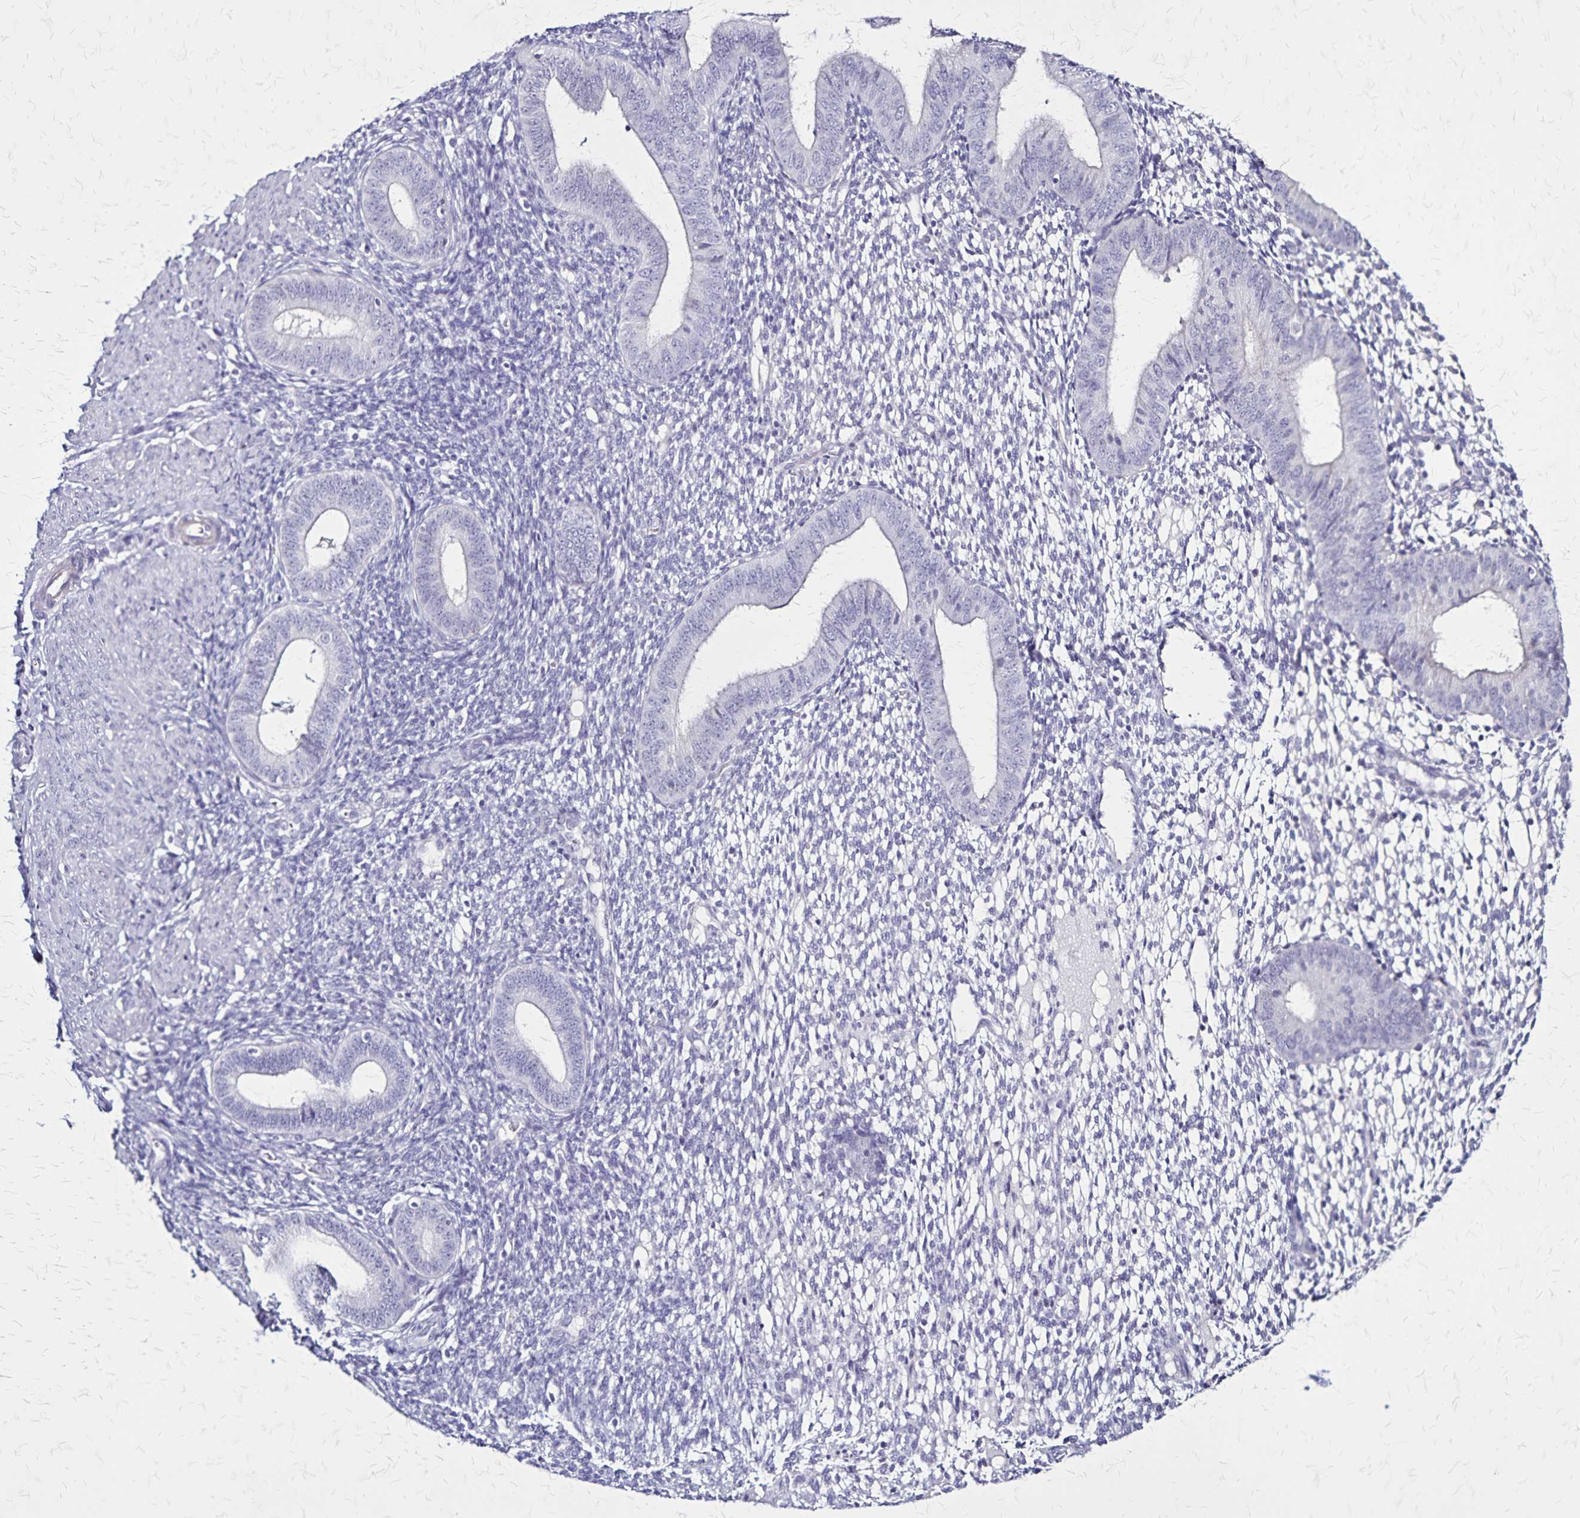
{"staining": {"intensity": "negative", "quantity": "none", "location": "none"}, "tissue": "endometrium", "cell_type": "Cells in endometrial stroma", "image_type": "normal", "snomed": [{"axis": "morphology", "description": "Normal tissue, NOS"}, {"axis": "topography", "description": "Endometrium"}], "caption": "Image shows no significant protein staining in cells in endometrial stroma of normal endometrium. (DAB (3,3'-diaminobenzidine) immunohistochemistry visualized using brightfield microscopy, high magnification).", "gene": "PLXNA4", "patient": {"sex": "female", "age": 40}}